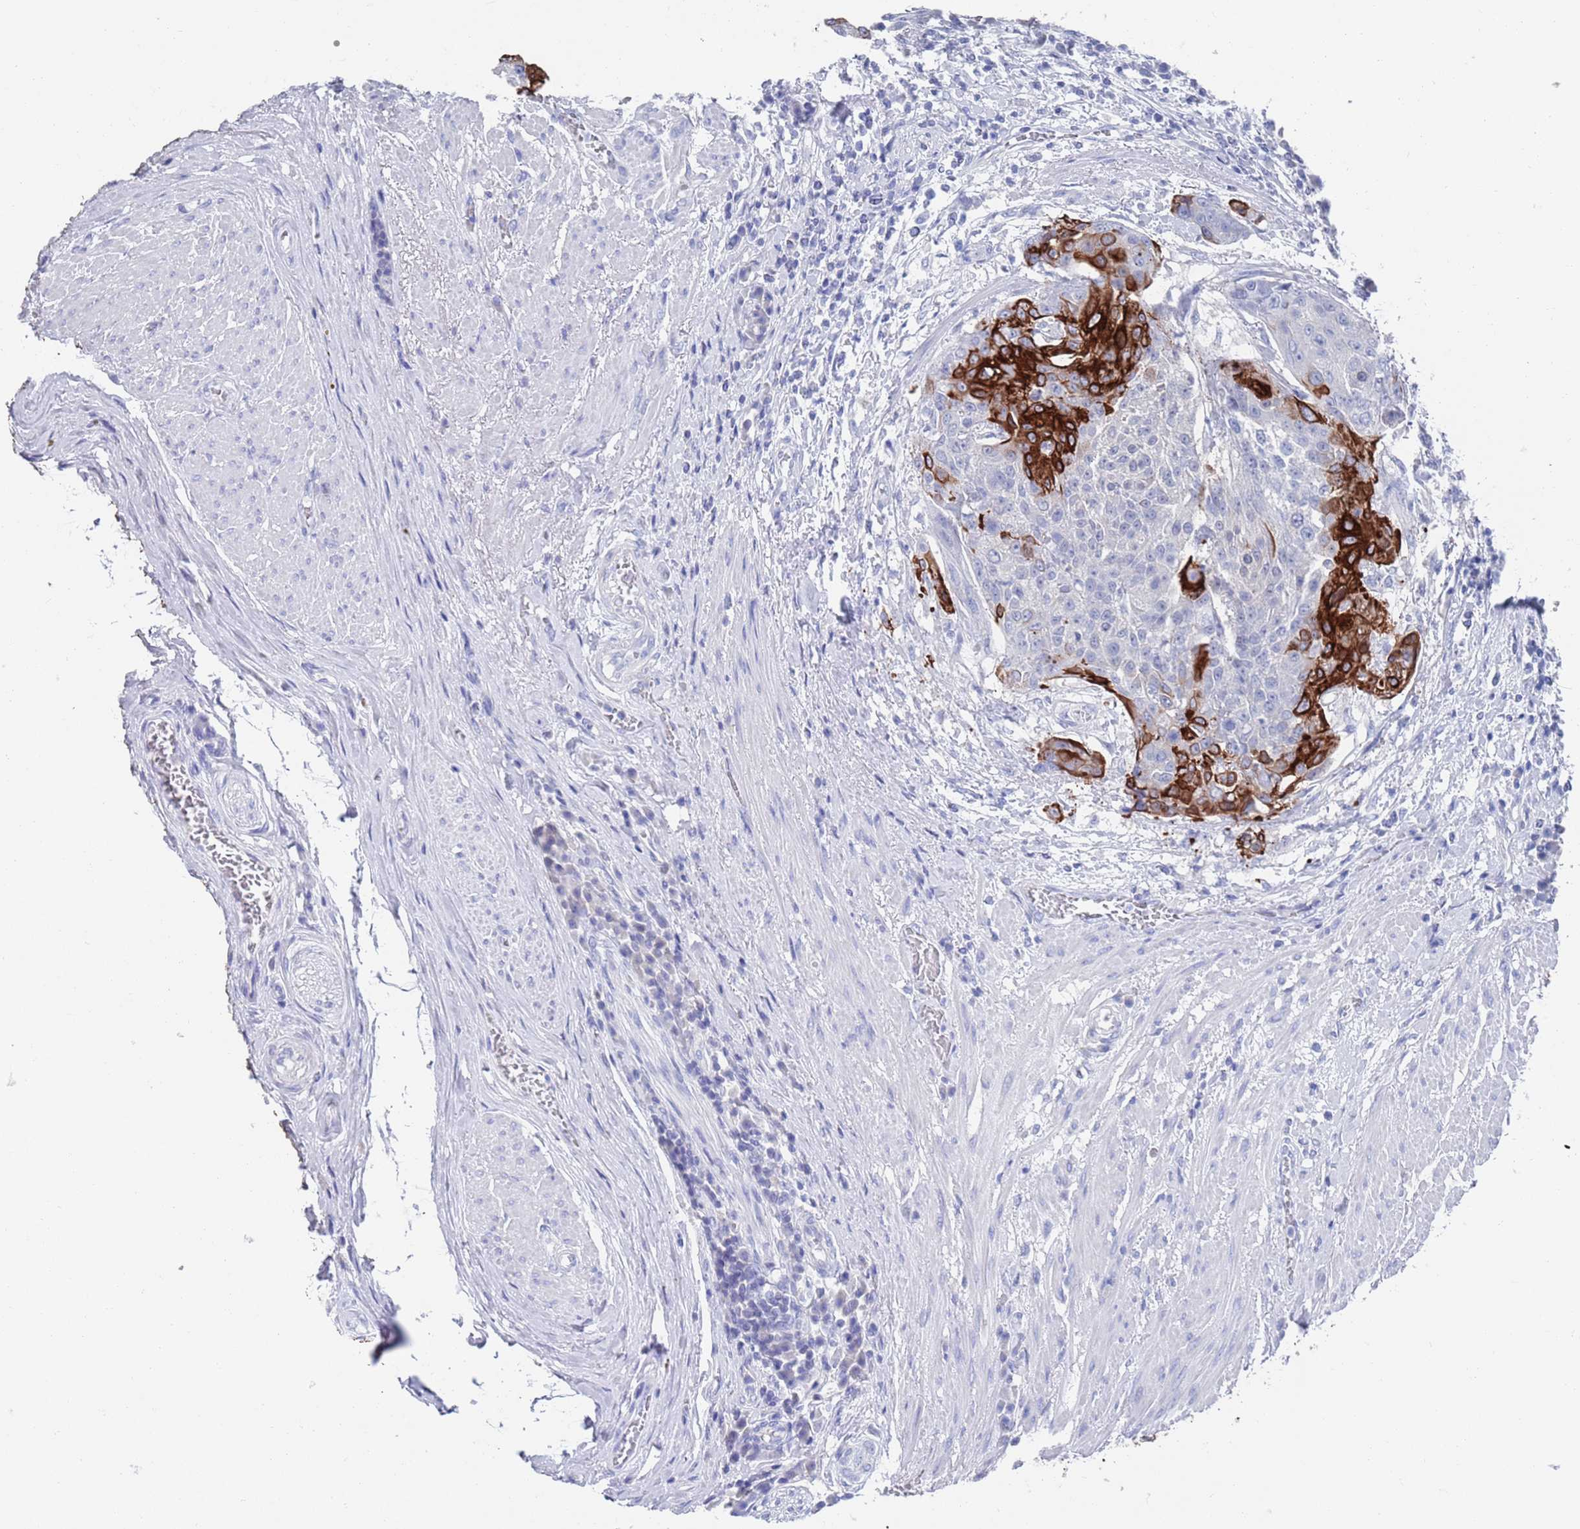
{"staining": {"intensity": "strong", "quantity": "25%-75%", "location": "cytoplasmic/membranous"}, "tissue": "urothelial cancer", "cell_type": "Tumor cells", "image_type": "cancer", "snomed": [{"axis": "morphology", "description": "Urothelial carcinoma, High grade"}, {"axis": "topography", "description": "Urinary bladder"}], "caption": "The micrograph exhibits a brown stain indicating the presence of a protein in the cytoplasmic/membranous of tumor cells in urothelial cancer. The protein is shown in brown color, while the nuclei are stained blue.", "gene": "MTMR2", "patient": {"sex": "female", "age": 63}}